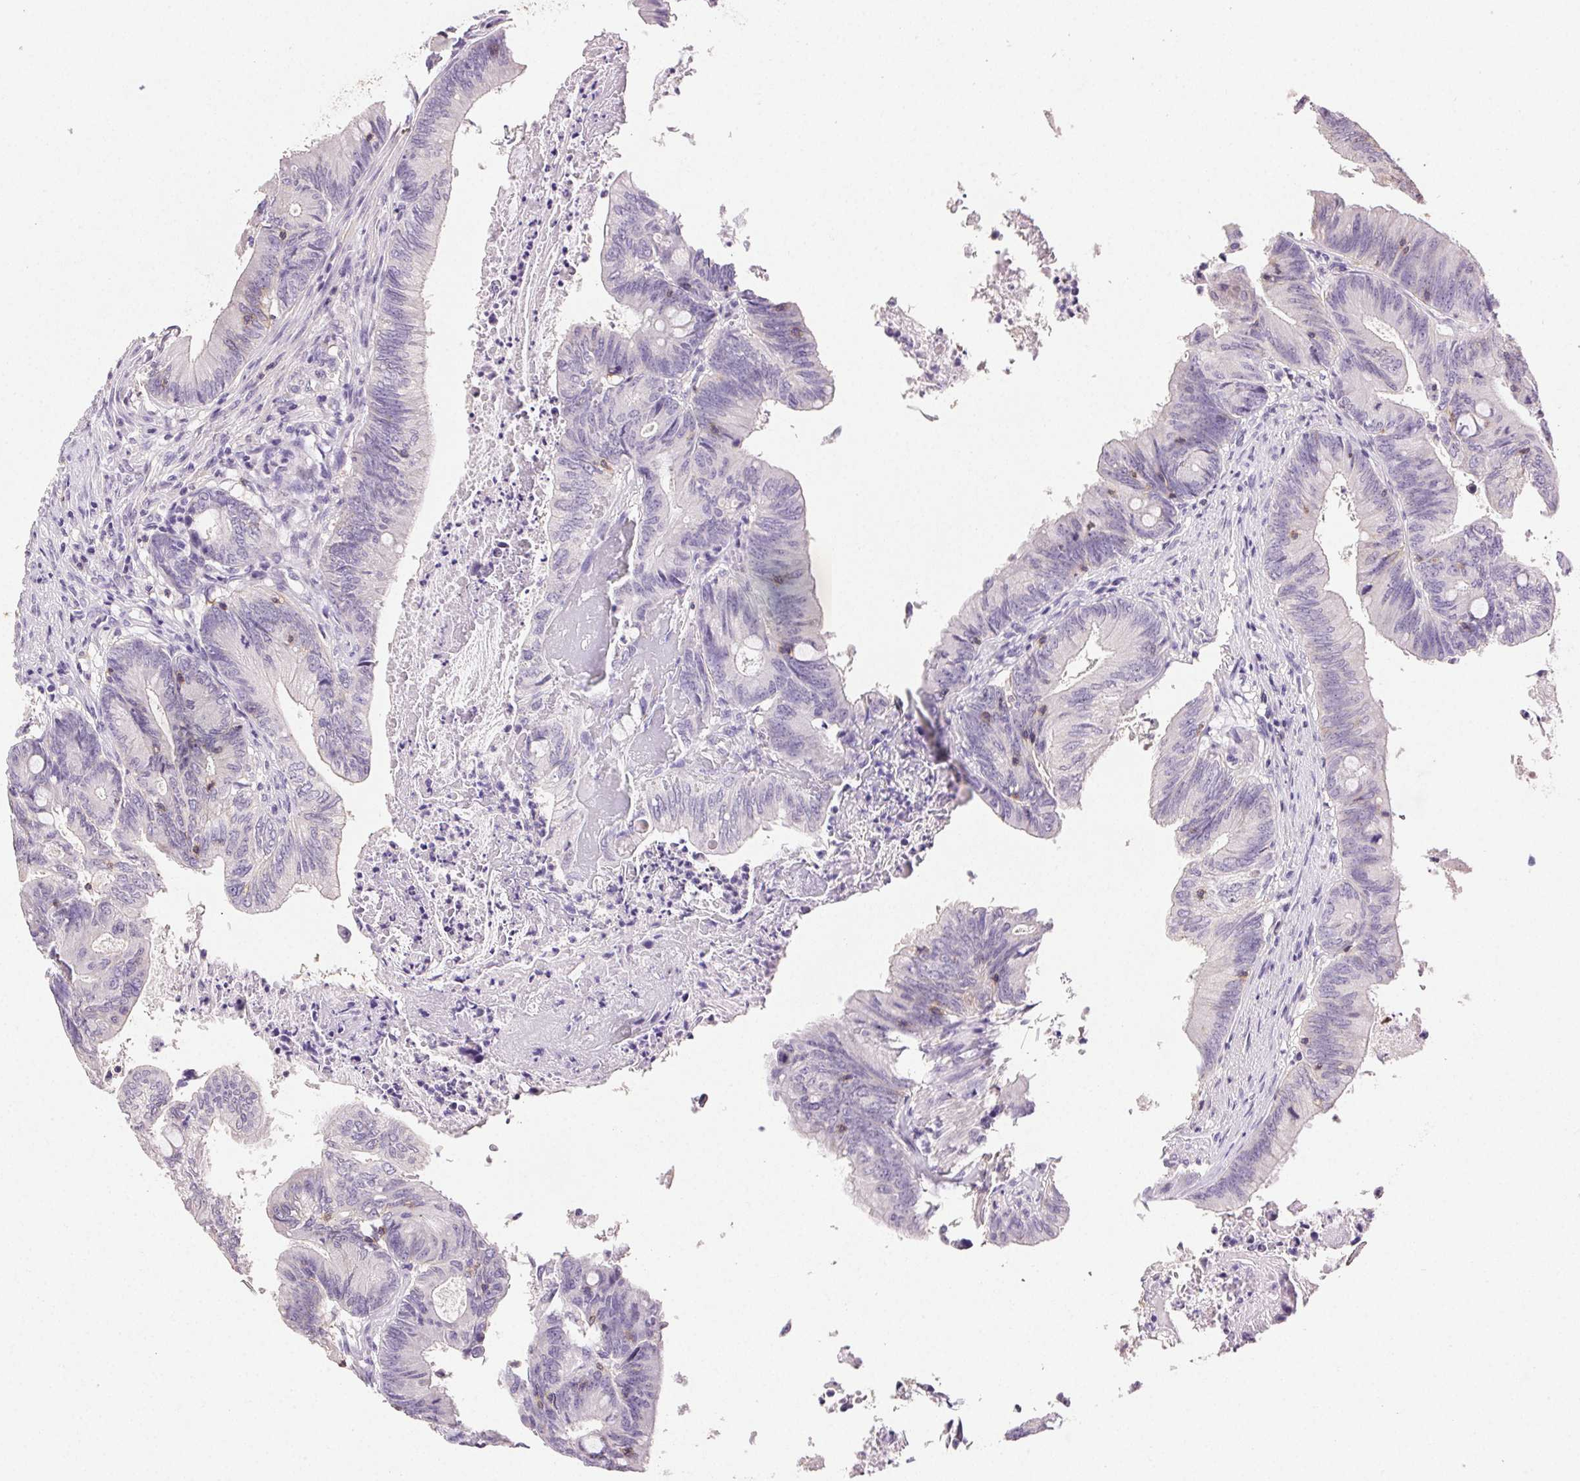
{"staining": {"intensity": "negative", "quantity": "none", "location": "none"}, "tissue": "colorectal cancer", "cell_type": "Tumor cells", "image_type": "cancer", "snomed": [{"axis": "morphology", "description": "Adenocarcinoma, NOS"}, {"axis": "topography", "description": "Colon"}], "caption": "Immunohistochemical staining of human adenocarcinoma (colorectal) shows no significant expression in tumor cells.", "gene": "AKAP5", "patient": {"sex": "female", "age": 70}}